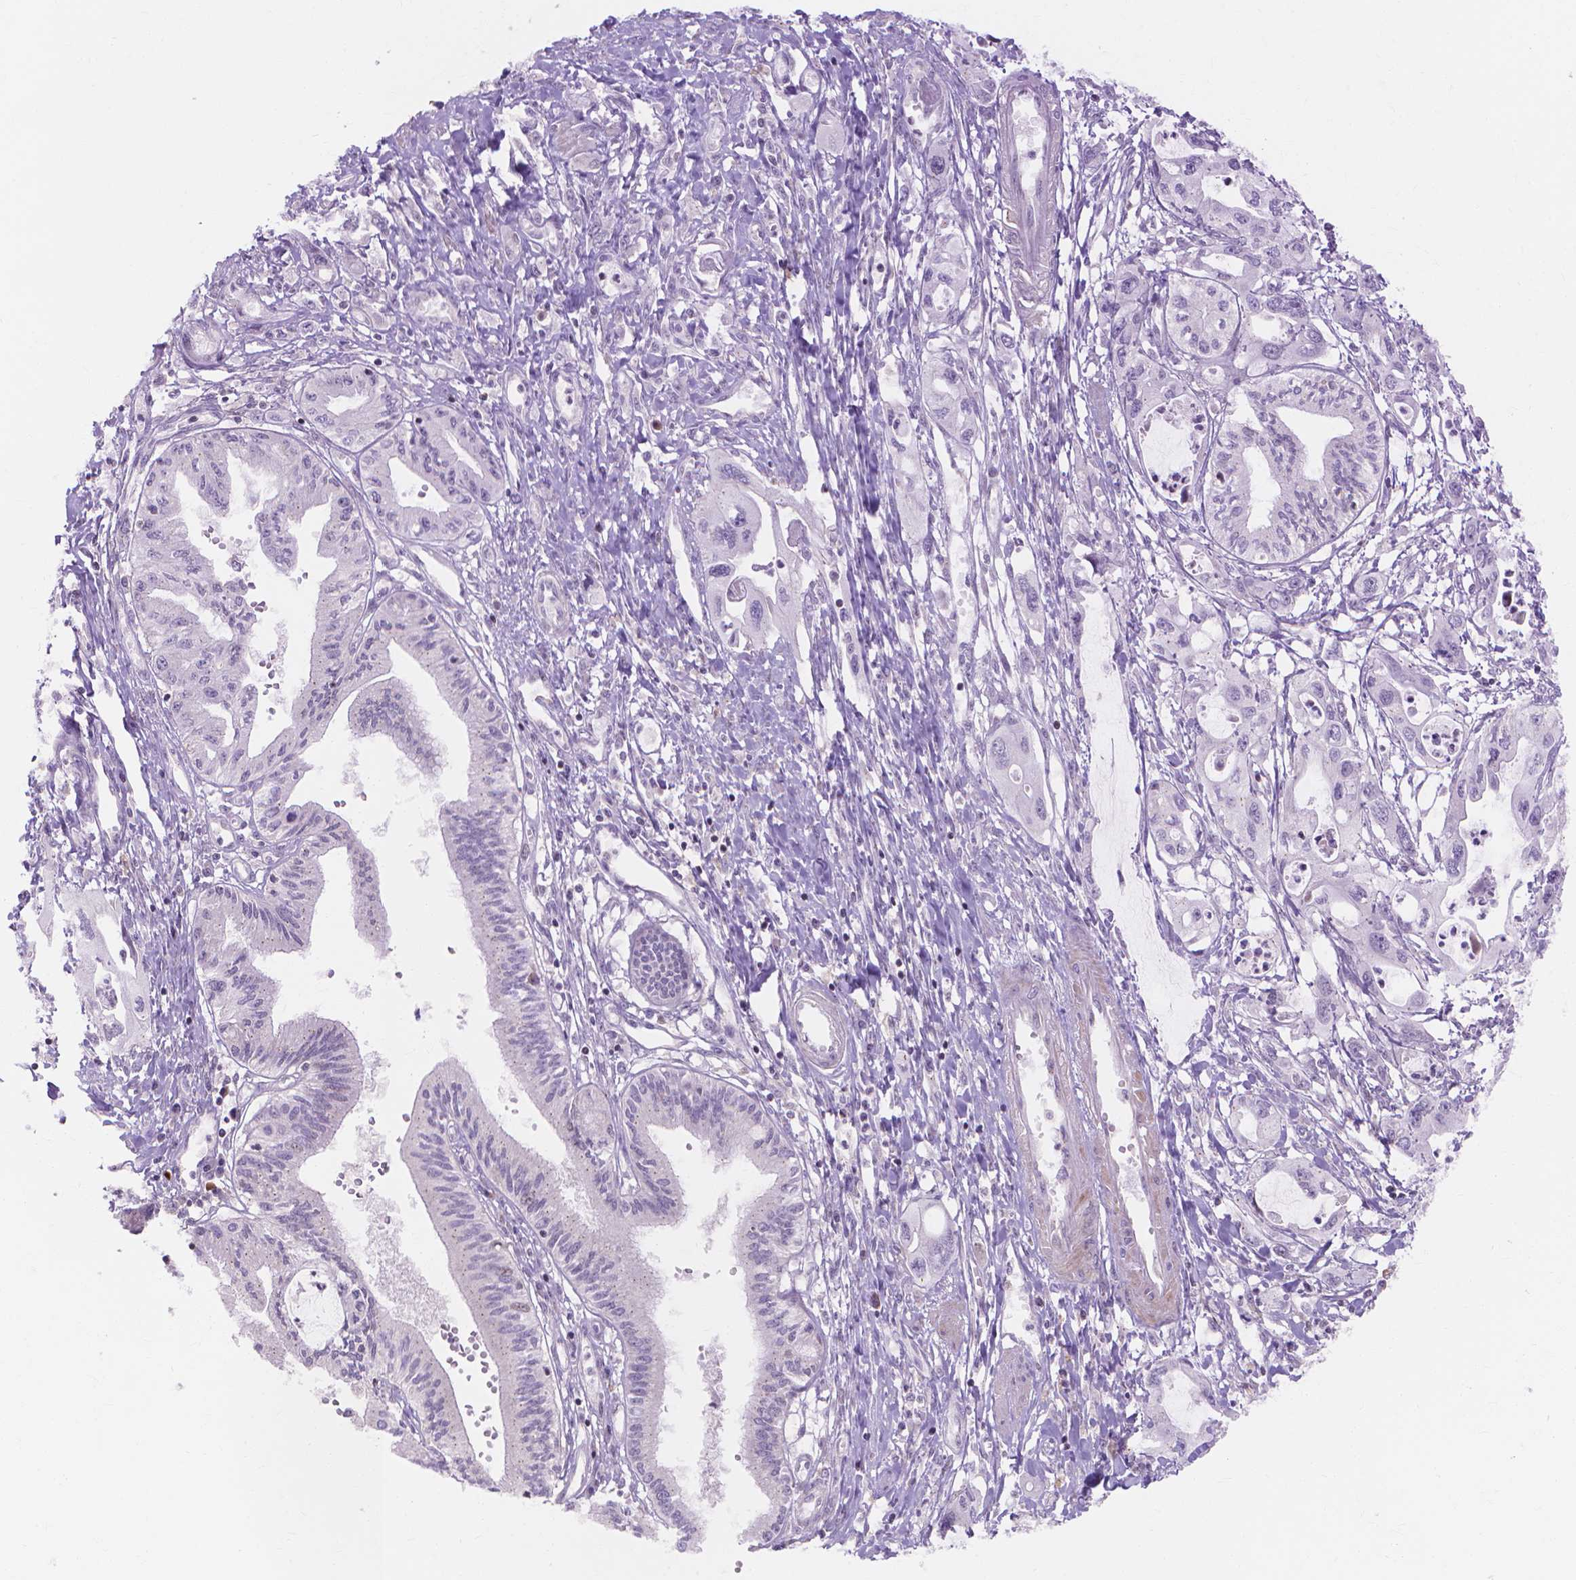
{"staining": {"intensity": "negative", "quantity": "none", "location": "none"}, "tissue": "pancreatic cancer", "cell_type": "Tumor cells", "image_type": "cancer", "snomed": [{"axis": "morphology", "description": "Adenocarcinoma, NOS"}, {"axis": "topography", "description": "Pancreas"}], "caption": "There is no significant expression in tumor cells of adenocarcinoma (pancreatic).", "gene": "PRDM13", "patient": {"sex": "male", "age": 60}}